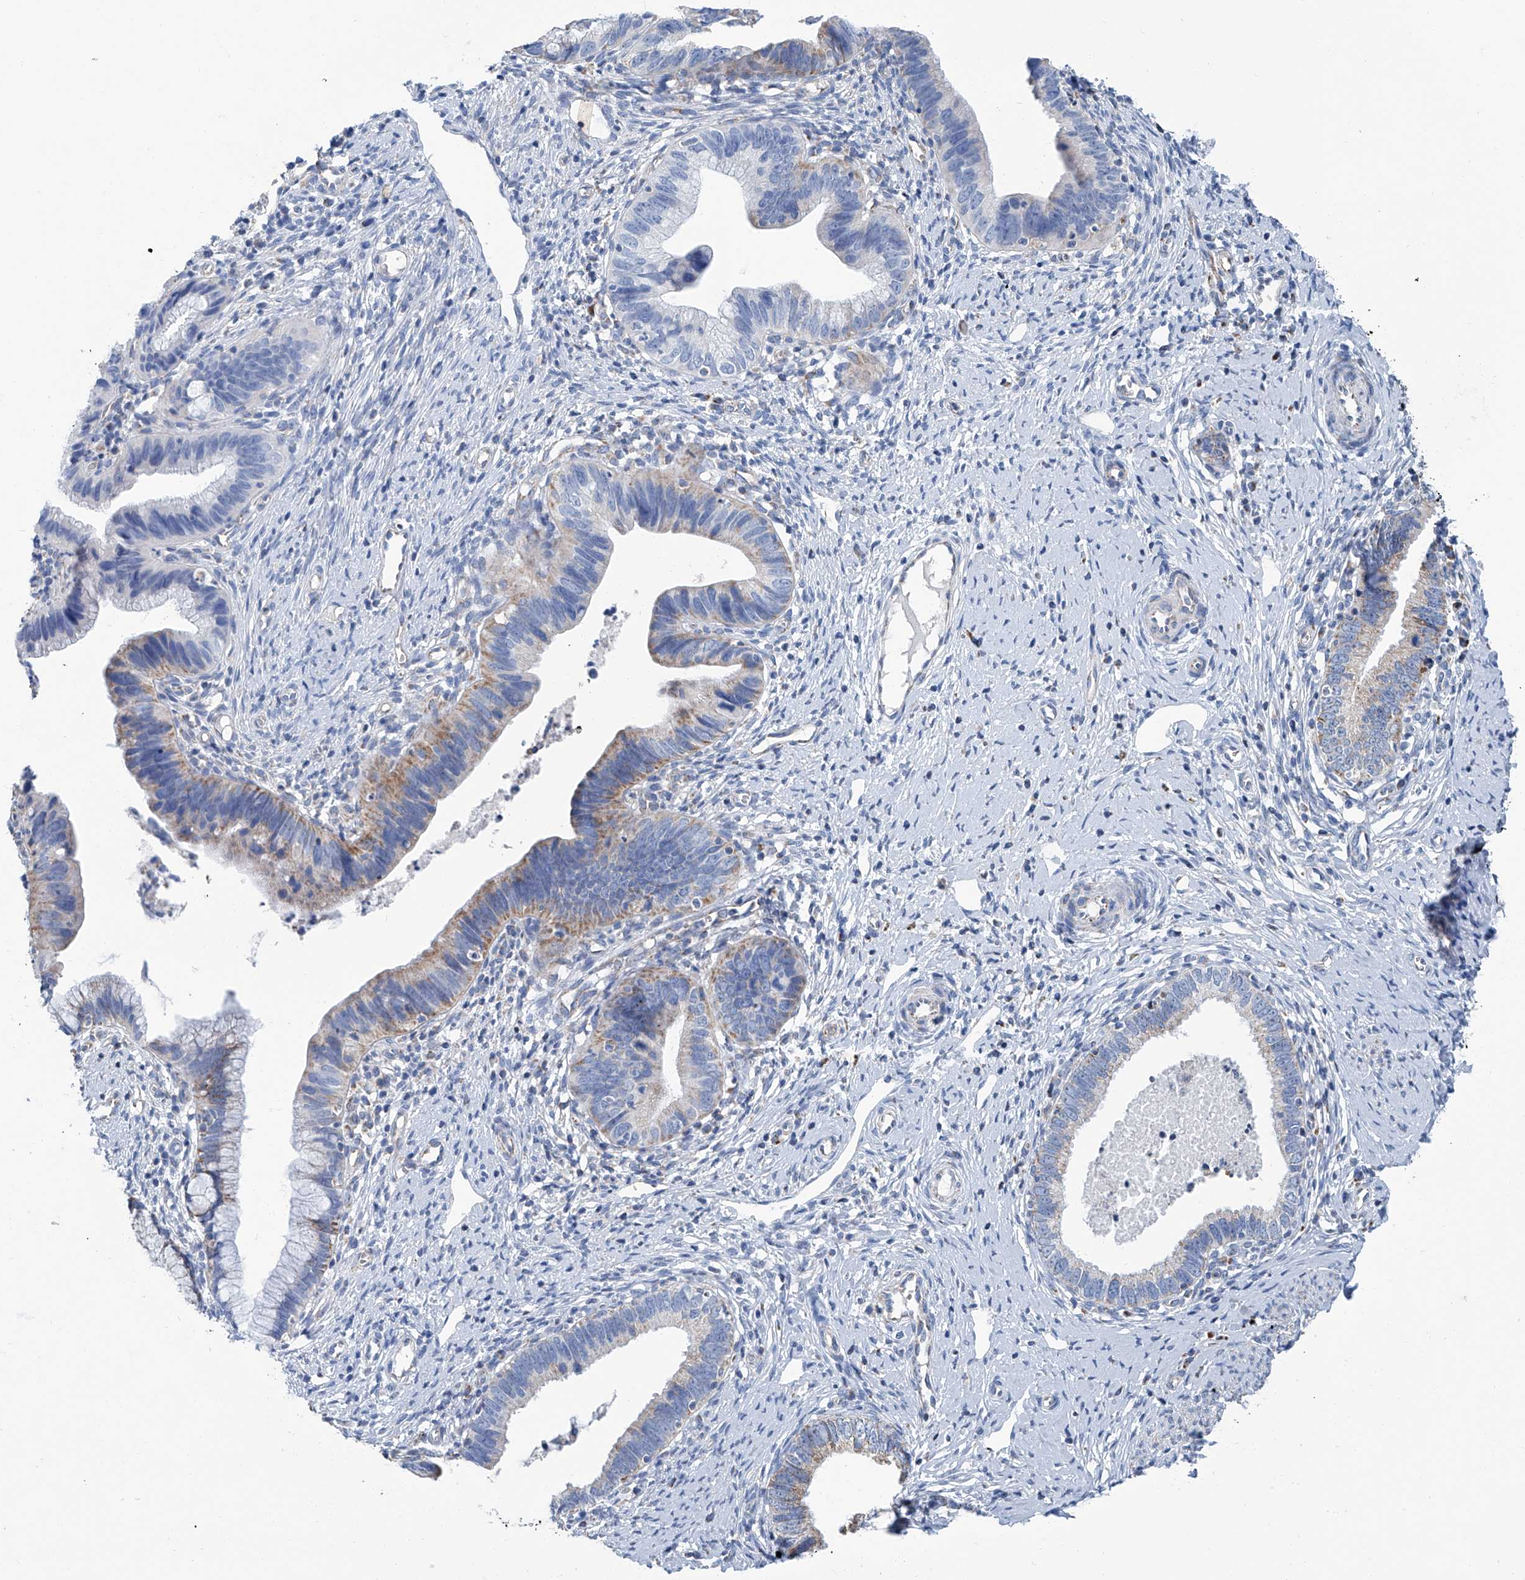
{"staining": {"intensity": "moderate", "quantity": "<25%", "location": "cytoplasmic/membranous"}, "tissue": "cervical cancer", "cell_type": "Tumor cells", "image_type": "cancer", "snomed": [{"axis": "morphology", "description": "Adenocarcinoma, NOS"}, {"axis": "topography", "description": "Cervix"}], "caption": "Moderate cytoplasmic/membranous protein staining is seen in approximately <25% of tumor cells in cervical adenocarcinoma. (DAB (3,3'-diaminobenzidine) IHC, brown staining for protein, blue staining for nuclei).", "gene": "MT-ND1", "patient": {"sex": "female", "age": 36}}